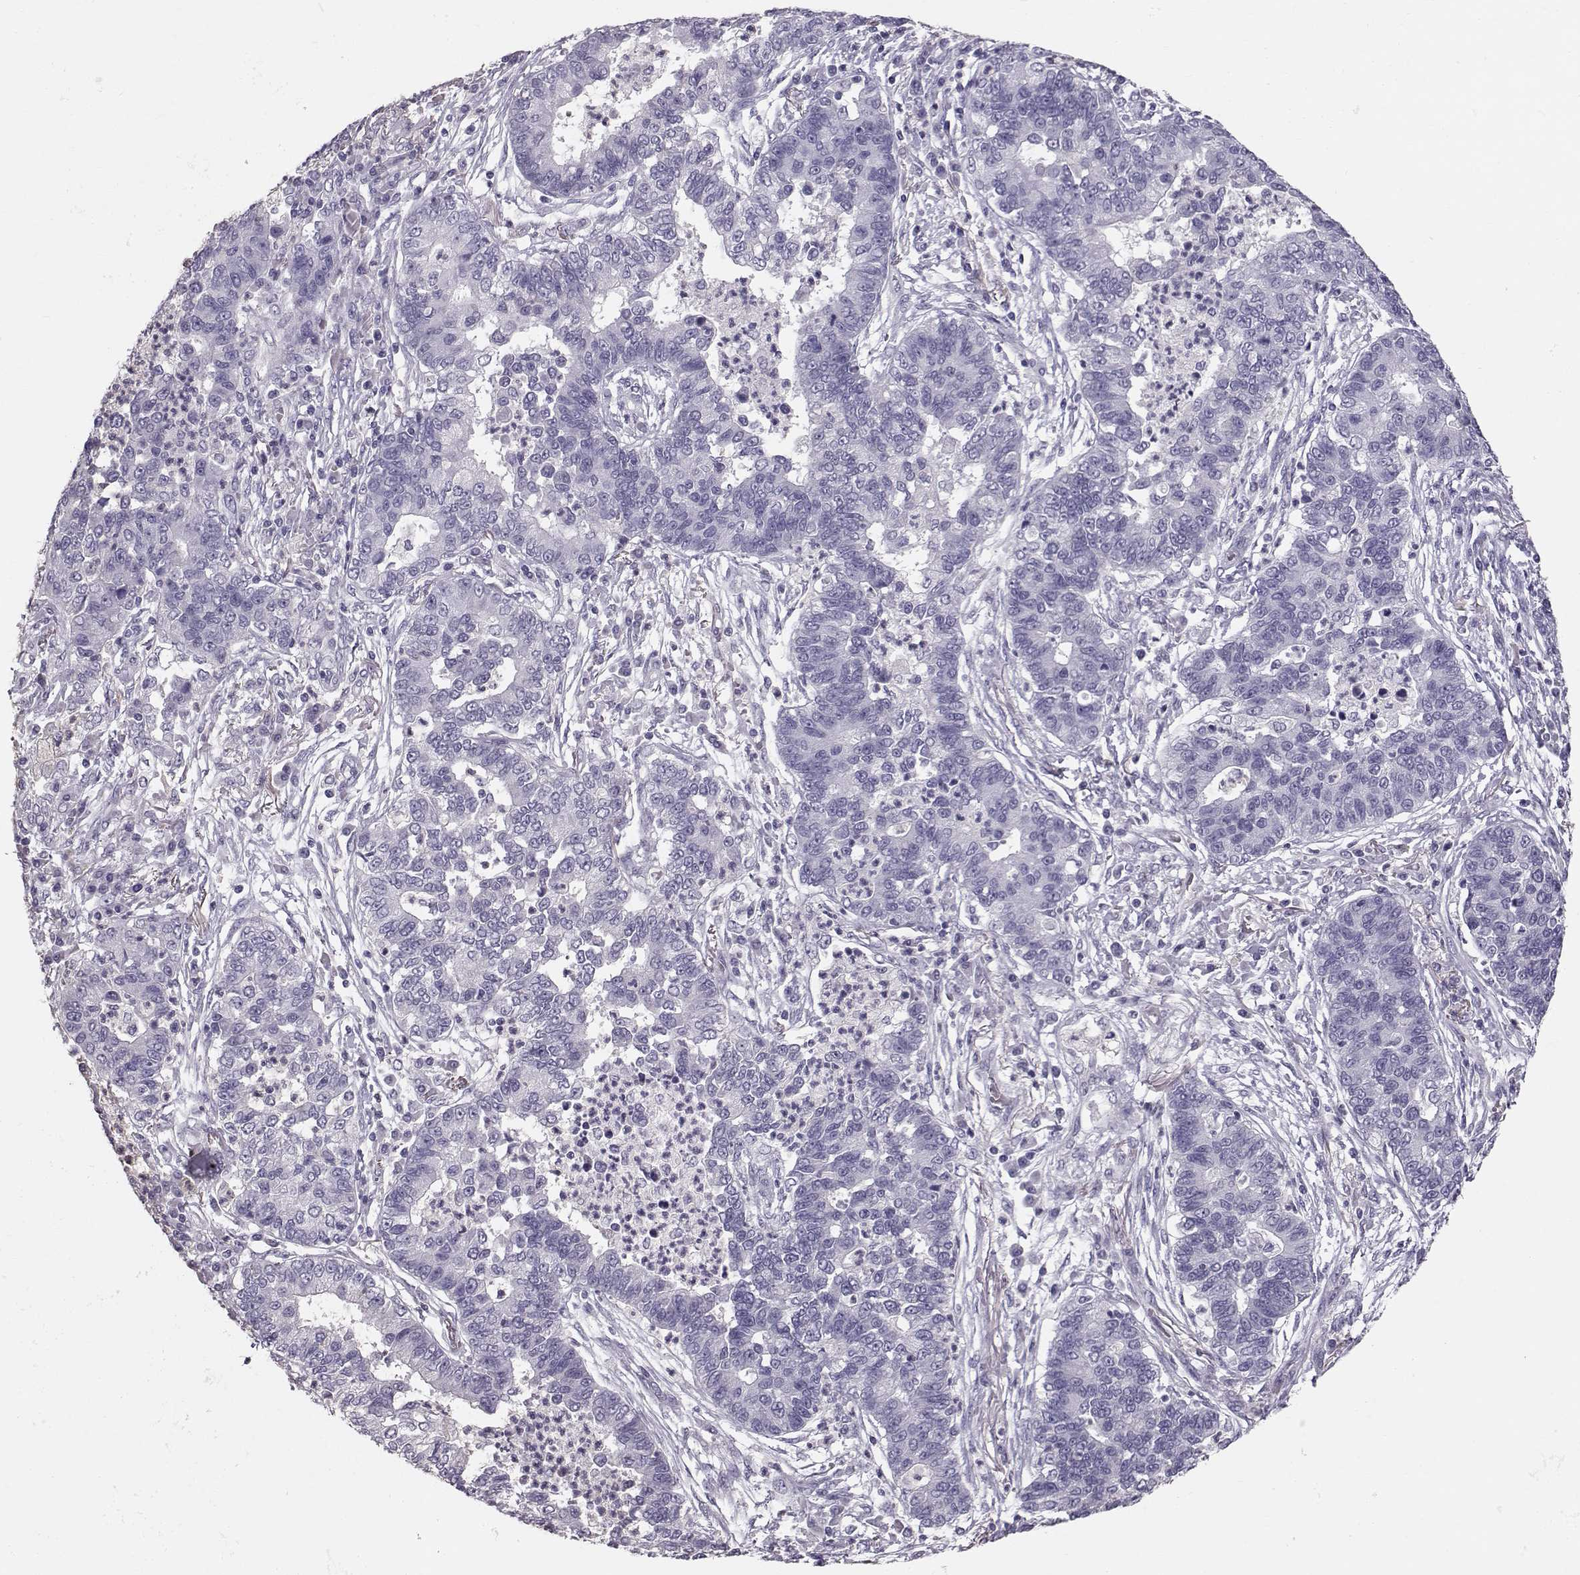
{"staining": {"intensity": "negative", "quantity": "none", "location": "none"}, "tissue": "lung cancer", "cell_type": "Tumor cells", "image_type": "cancer", "snomed": [{"axis": "morphology", "description": "Adenocarcinoma, NOS"}, {"axis": "topography", "description": "Lung"}], "caption": "DAB (3,3'-diaminobenzidine) immunohistochemical staining of human lung adenocarcinoma exhibits no significant staining in tumor cells. (Brightfield microscopy of DAB (3,3'-diaminobenzidine) IHC at high magnification).", "gene": "POU1F1", "patient": {"sex": "female", "age": 57}}